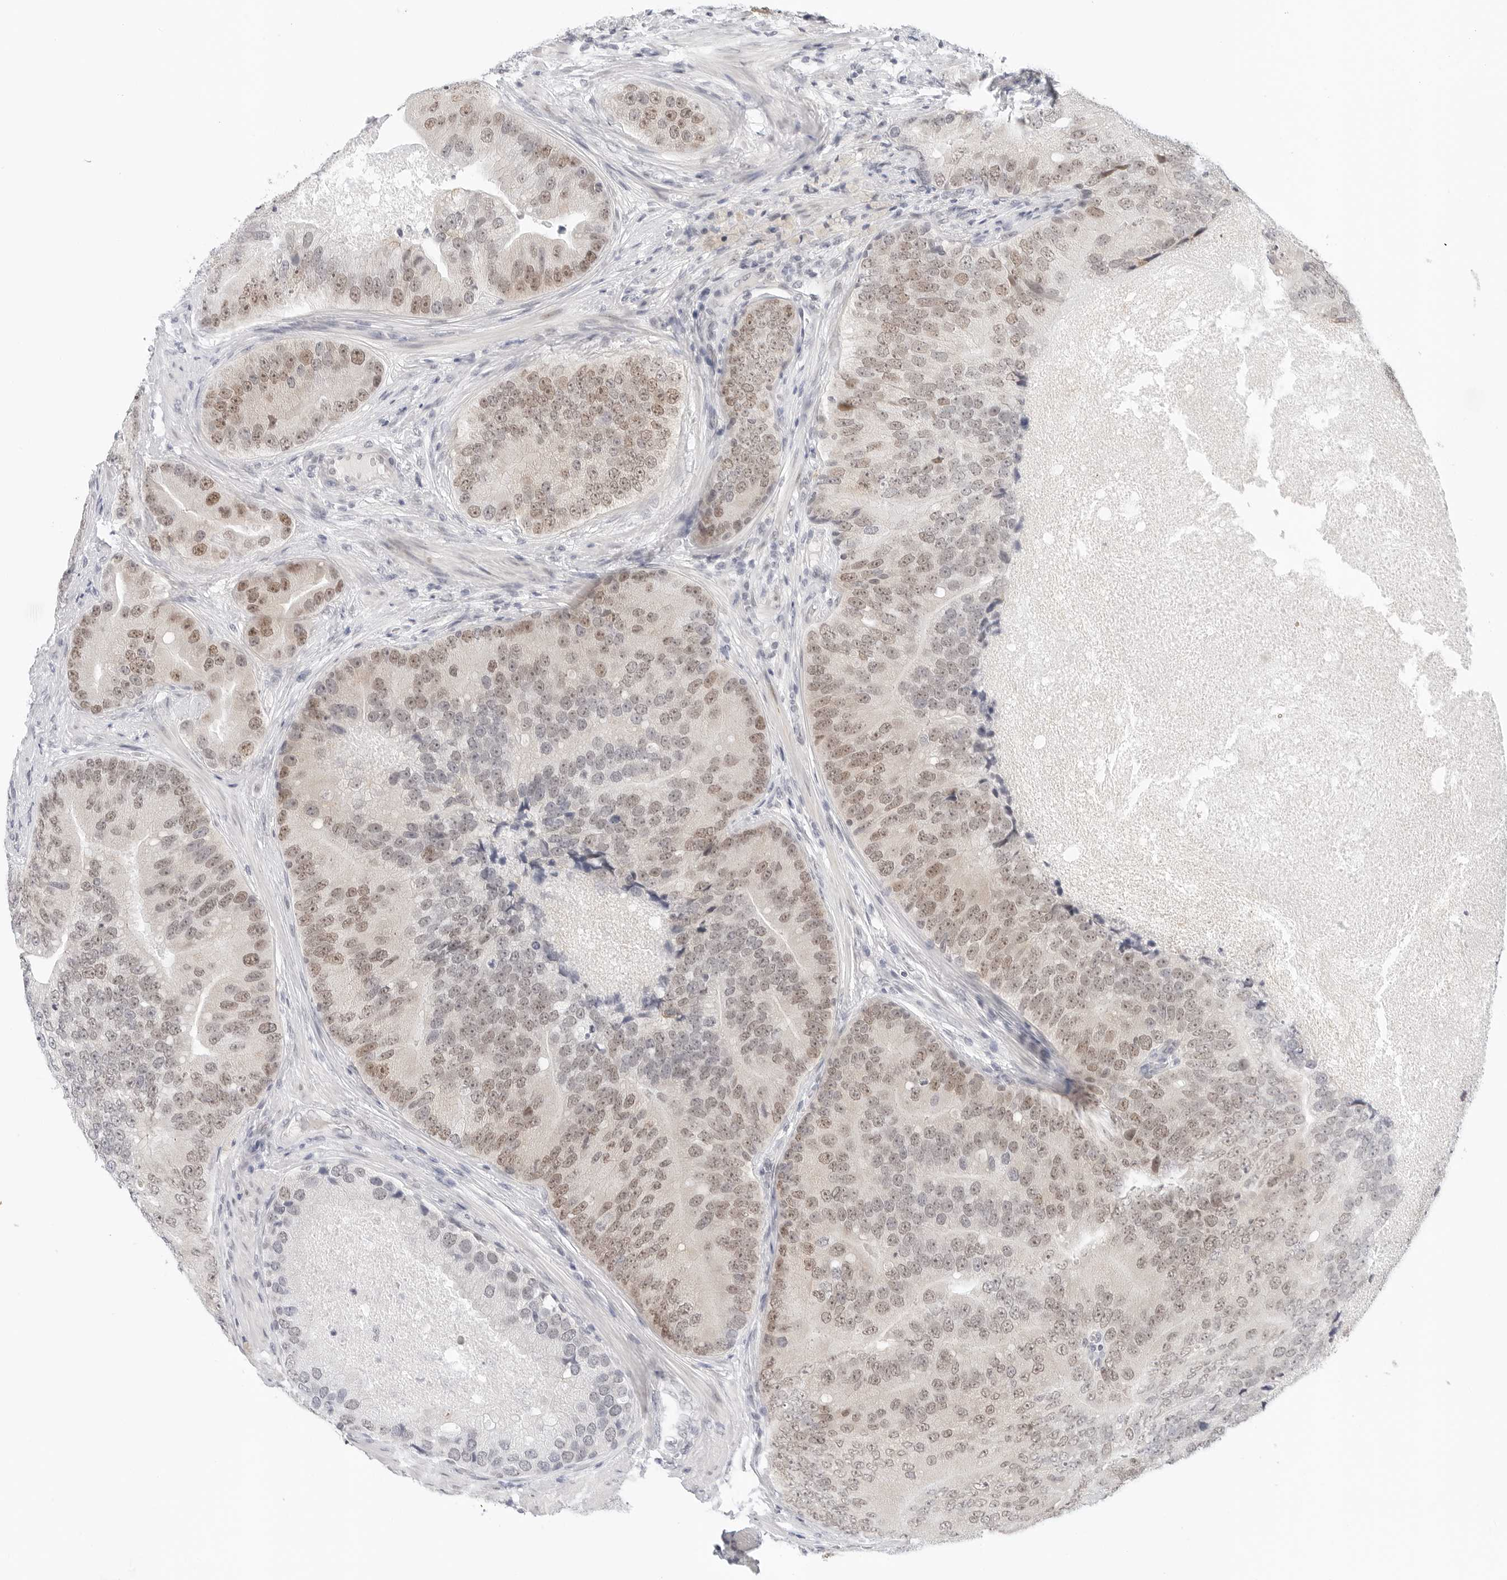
{"staining": {"intensity": "weak", "quantity": "25%-75%", "location": "nuclear"}, "tissue": "prostate cancer", "cell_type": "Tumor cells", "image_type": "cancer", "snomed": [{"axis": "morphology", "description": "Adenocarcinoma, High grade"}, {"axis": "topography", "description": "Prostate"}], "caption": "Prostate cancer (adenocarcinoma (high-grade)) stained with DAB immunohistochemistry (IHC) reveals low levels of weak nuclear expression in about 25%-75% of tumor cells.", "gene": "TSEN2", "patient": {"sex": "male", "age": 70}}